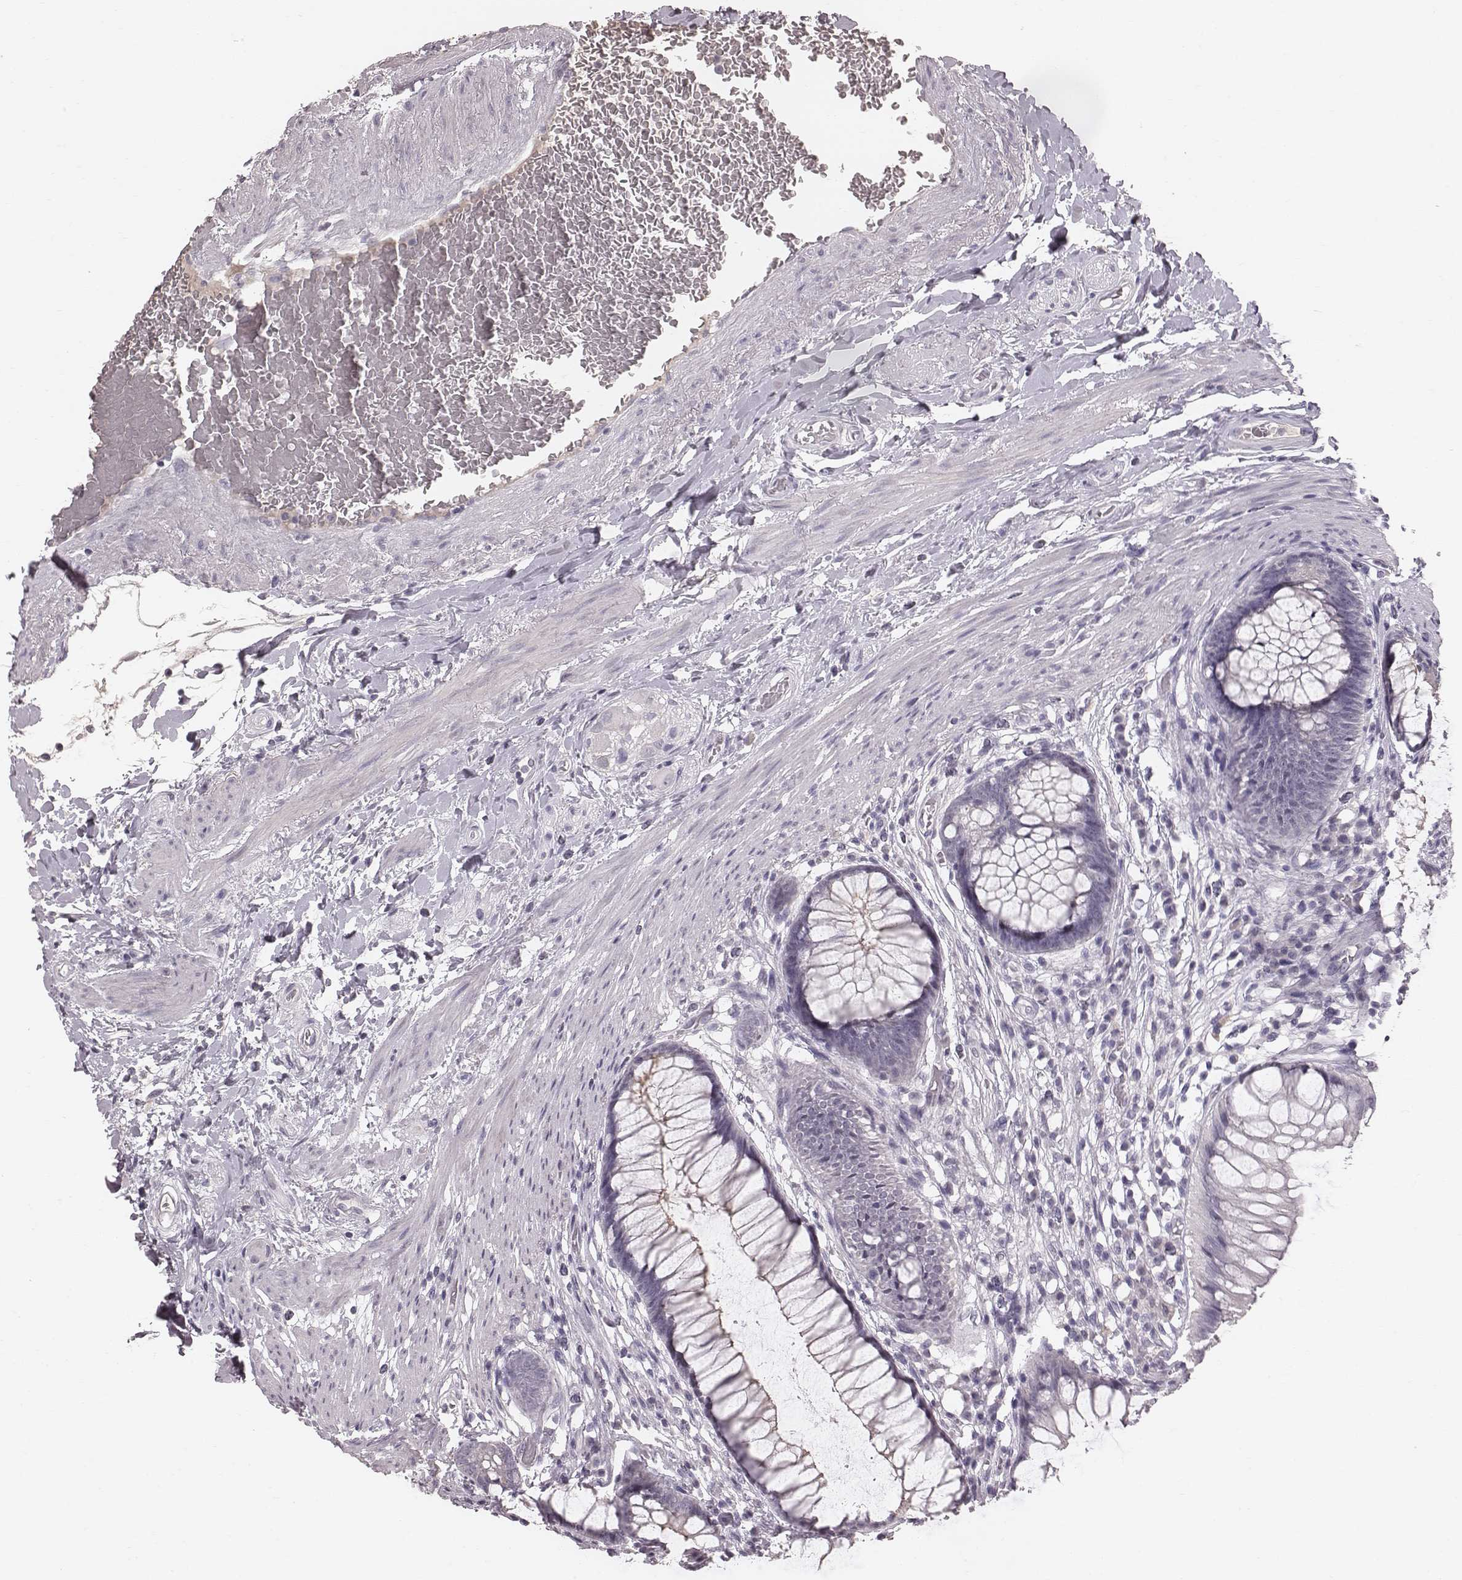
{"staining": {"intensity": "negative", "quantity": "none", "location": "none"}, "tissue": "rectum", "cell_type": "Glandular cells", "image_type": "normal", "snomed": [{"axis": "morphology", "description": "Normal tissue, NOS"}, {"axis": "topography", "description": "Smooth muscle"}, {"axis": "topography", "description": "Rectum"}], "caption": "Micrograph shows no protein positivity in glandular cells of benign rectum. (Stains: DAB immunohistochemistry with hematoxylin counter stain, Microscopy: brightfield microscopy at high magnification).", "gene": "CFTR", "patient": {"sex": "male", "age": 53}}